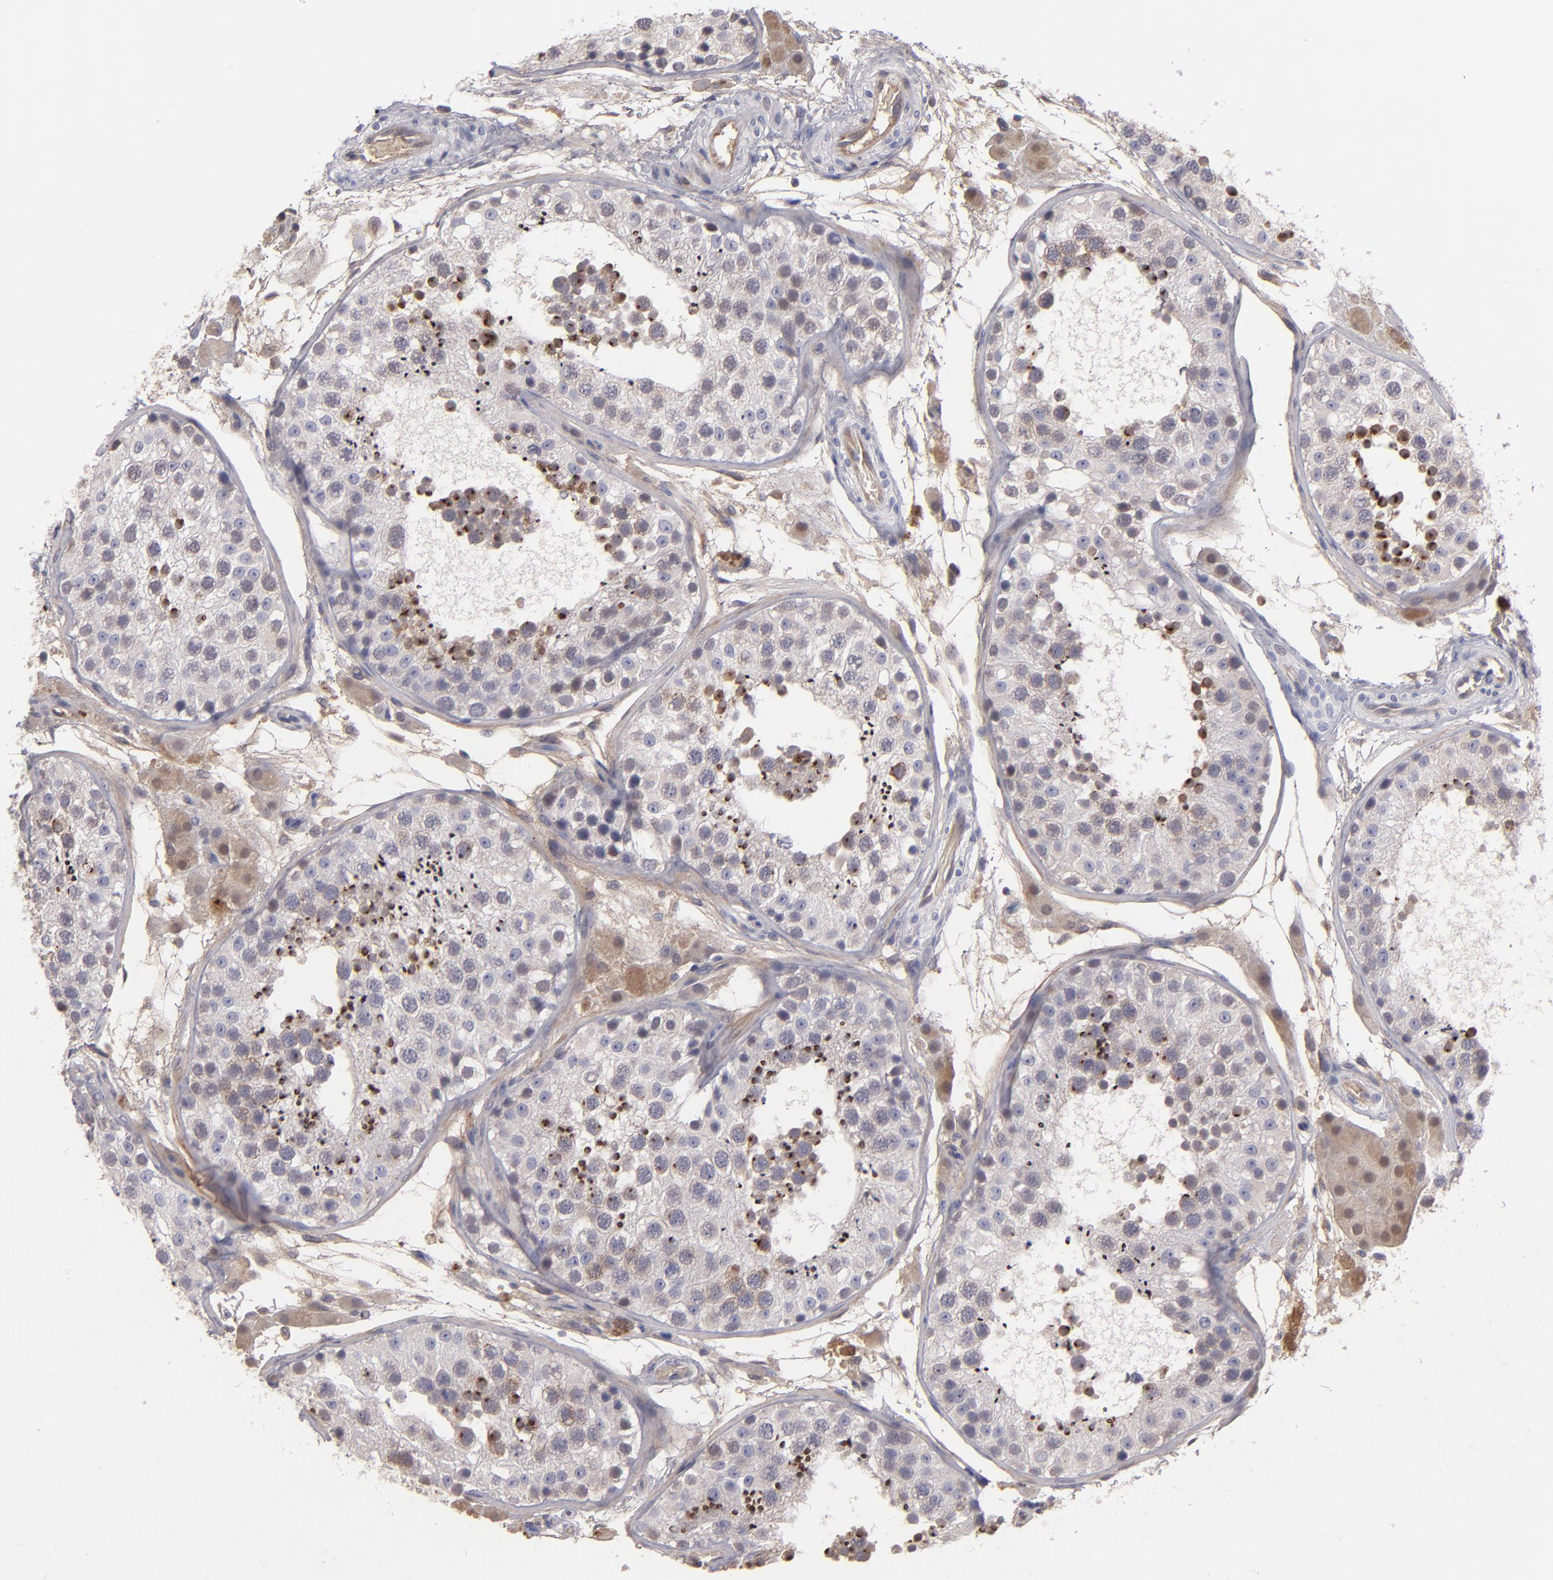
{"staining": {"intensity": "weak", "quantity": "<25%", "location": "cytoplasmic/membranous"}, "tissue": "testis", "cell_type": "Cells in seminiferous ducts", "image_type": "normal", "snomed": [{"axis": "morphology", "description": "Normal tissue, NOS"}, {"axis": "topography", "description": "Testis"}], "caption": "DAB immunohistochemical staining of normal testis exhibits no significant positivity in cells in seminiferous ducts. Brightfield microscopy of immunohistochemistry (IHC) stained with DAB (brown) and hematoxylin (blue), captured at high magnification.", "gene": "ITIH4", "patient": {"sex": "male", "age": 26}}